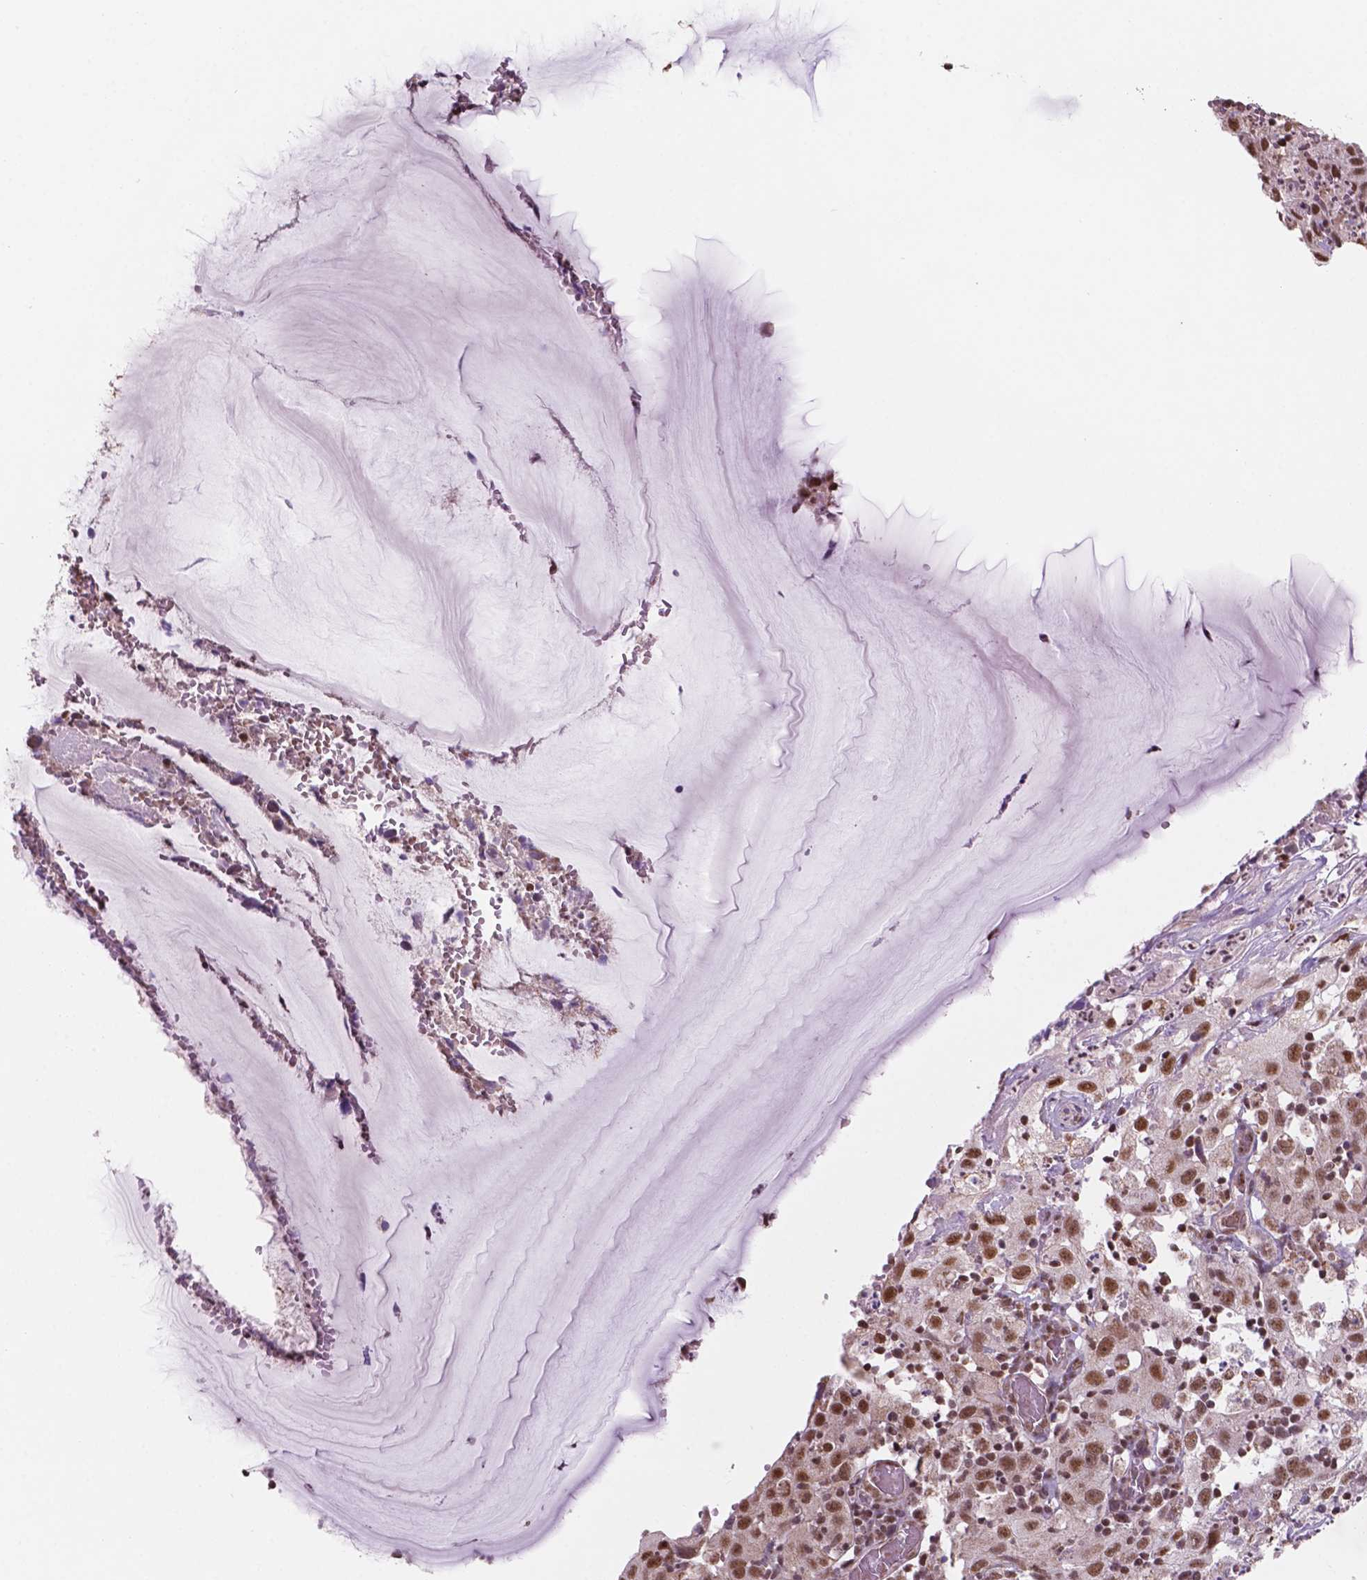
{"staining": {"intensity": "moderate", "quantity": ">75%", "location": "nuclear"}, "tissue": "cervical cancer", "cell_type": "Tumor cells", "image_type": "cancer", "snomed": [{"axis": "morphology", "description": "Squamous cell carcinoma, NOS"}, {"axis": "topography", "description": "Cervix"}], "caption": "Protein expression analysis of human cervical cancer (squamous cell carcinoma) reveals moderate nuclear staining in approximately >75% of tumor cells.", "gene": "NDUFA10", "patient": {"sex": "female", "age": 32}}